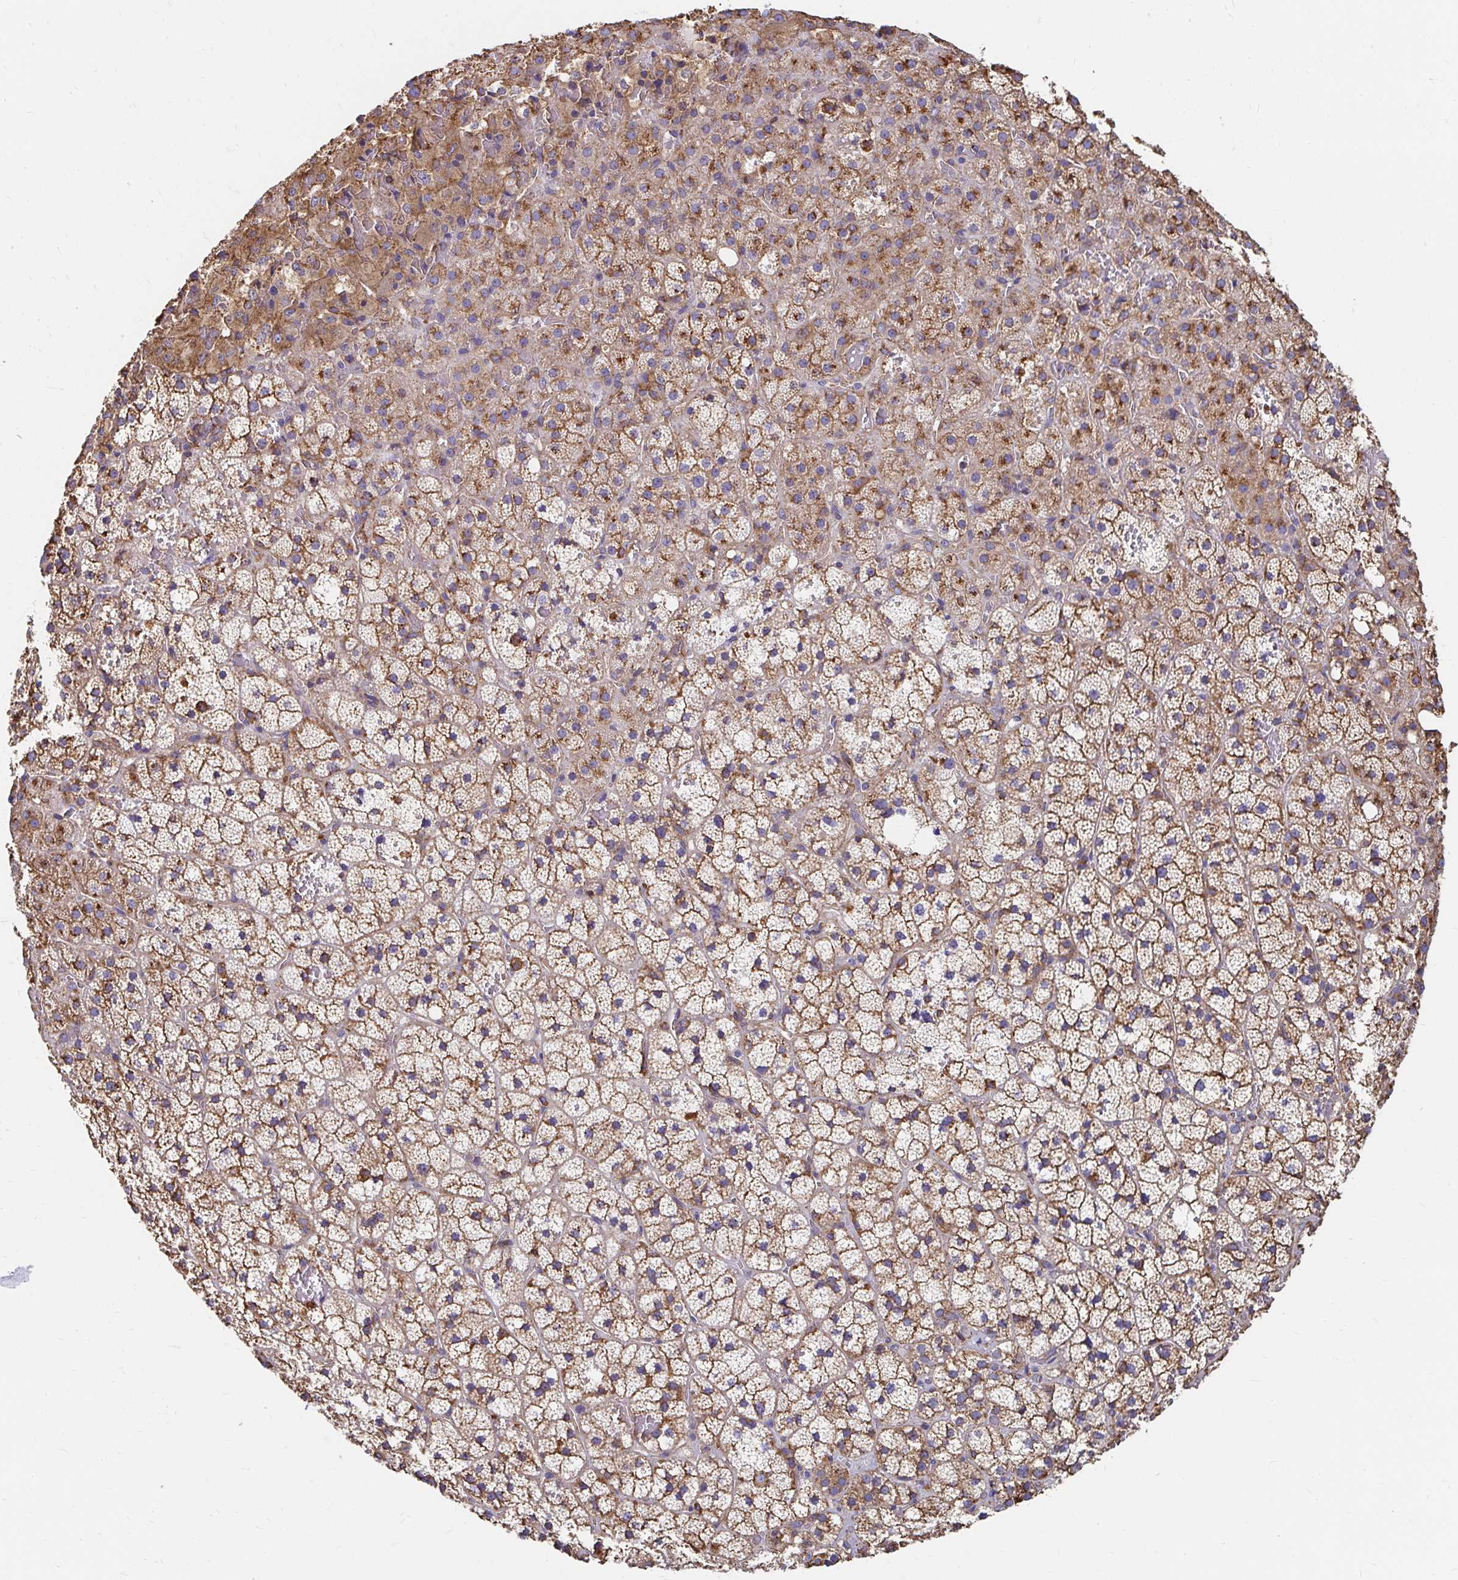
{"staining": {"intensity": "moderate", "quantity": ">75%", "location": "cytoplasmic/membranous"}, "tissue": "adrenal gland", "cell_type": "Glandular cells", "image_type": "normal", "snomed": [{"axis": "morphology", "description": "Normal tissue, NOS"}, {"axis": "topography", "description": "Adrenal gland"}], "caption": "There is medium levels of moderate cytoplasmic/membranous staining in glandular cells of unremarkable adrenal gland, as demonstrated by immunohistochemical staining (brown color).", "gene": "CLTC", "patient": {"sex": "male", "age": 53}}